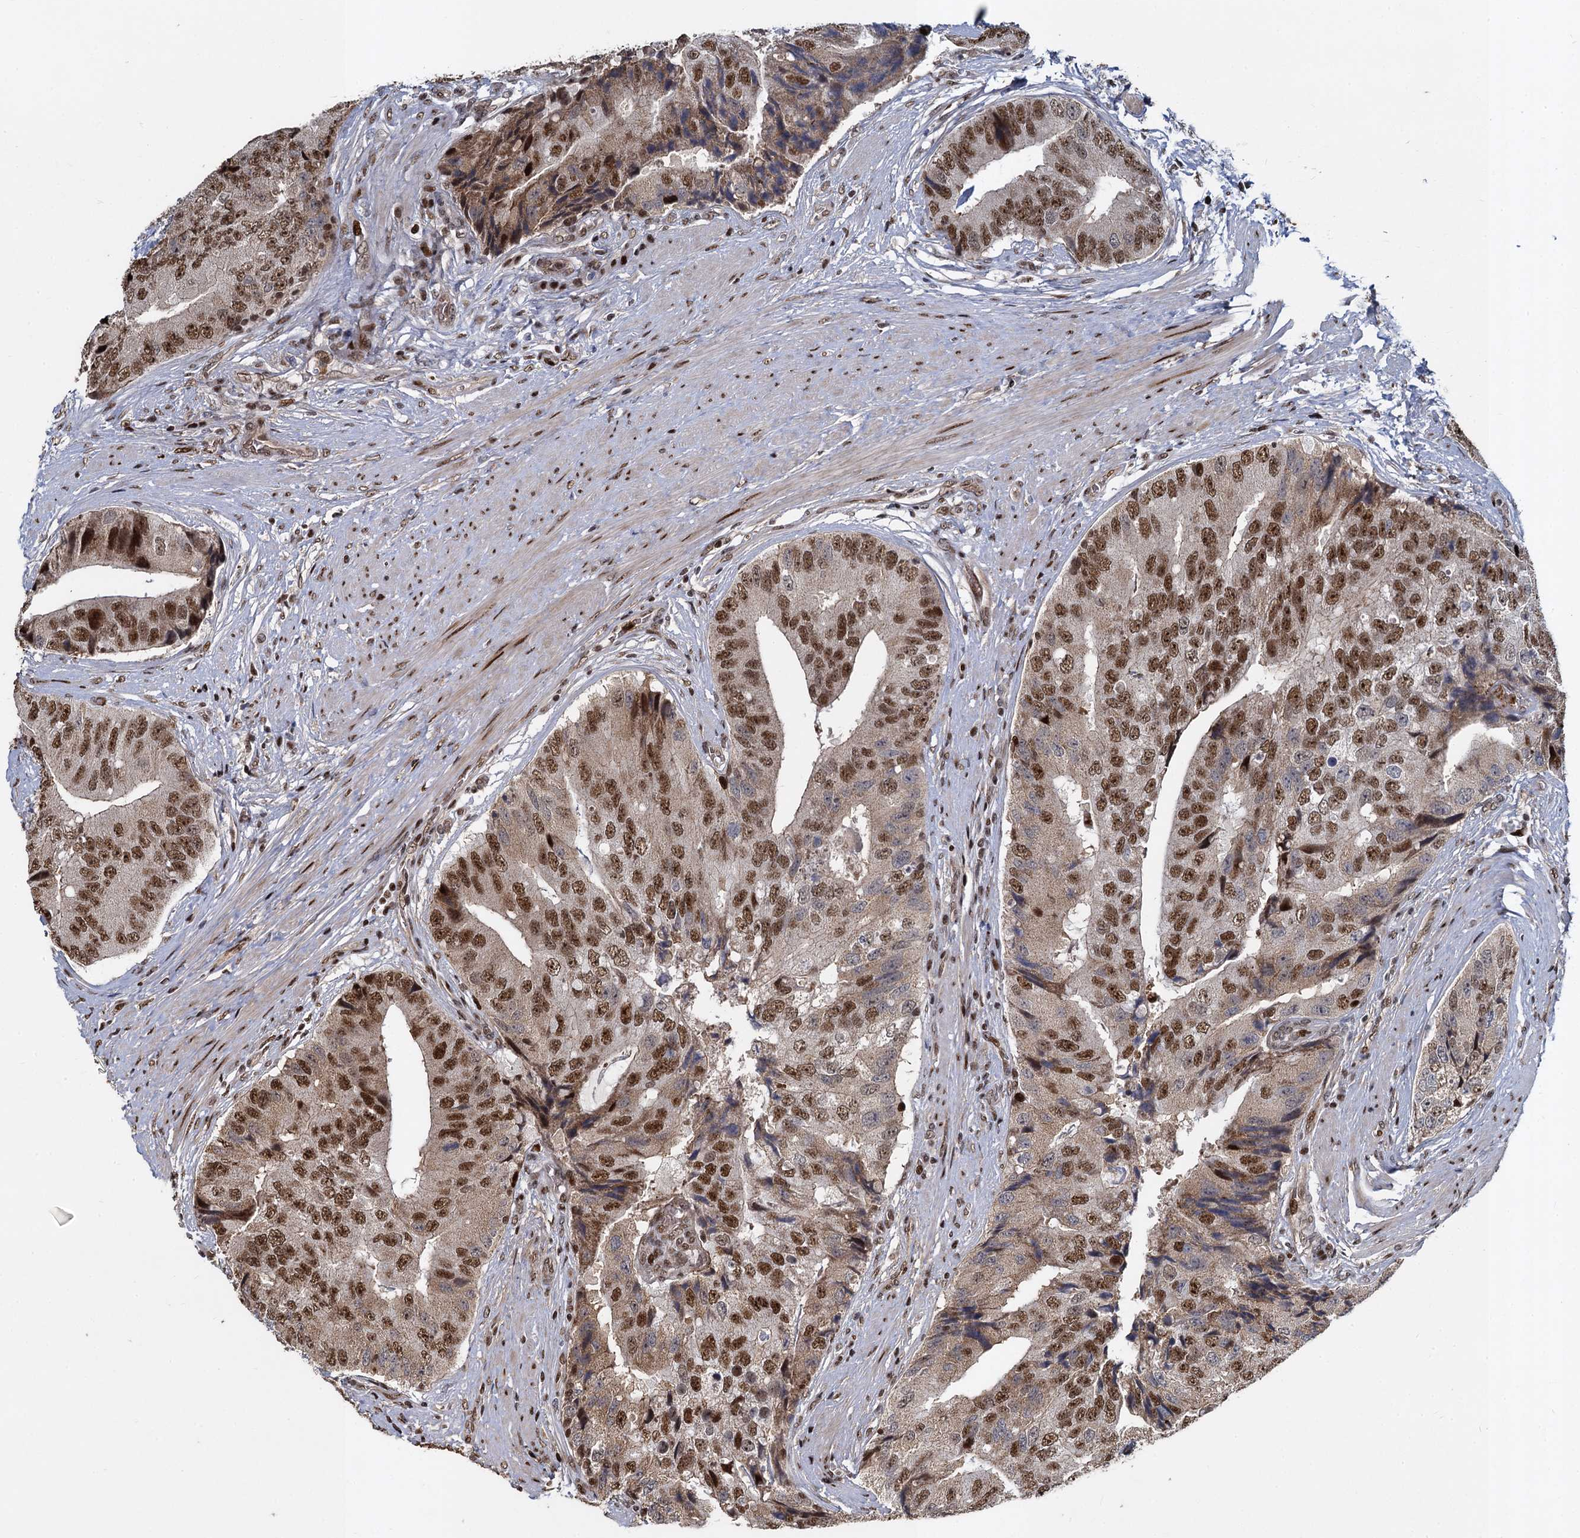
{"staining": {"intensity": "moderate", "quantity": ">75%", "location": "nuclear"}, "tissue": "prostate cancer", "cell_type": "Tumor cells", "image_type": "cancer", "snomed": [{"axis": "morphology", "description": "Adenocarcinoma, High grade"}, {"axis": "topography", "description": "Prostate"}], "caption": "Protein expression analysis of high-grade adenocarcinoma (prostate) exhibits moderate nuclear expression in about >75% of tumor cells. (Brightfield microscopy of DAB IHC at high magnification).", "gene": "ANKRD49", "patient": {"sex": "male", "age": 70}}